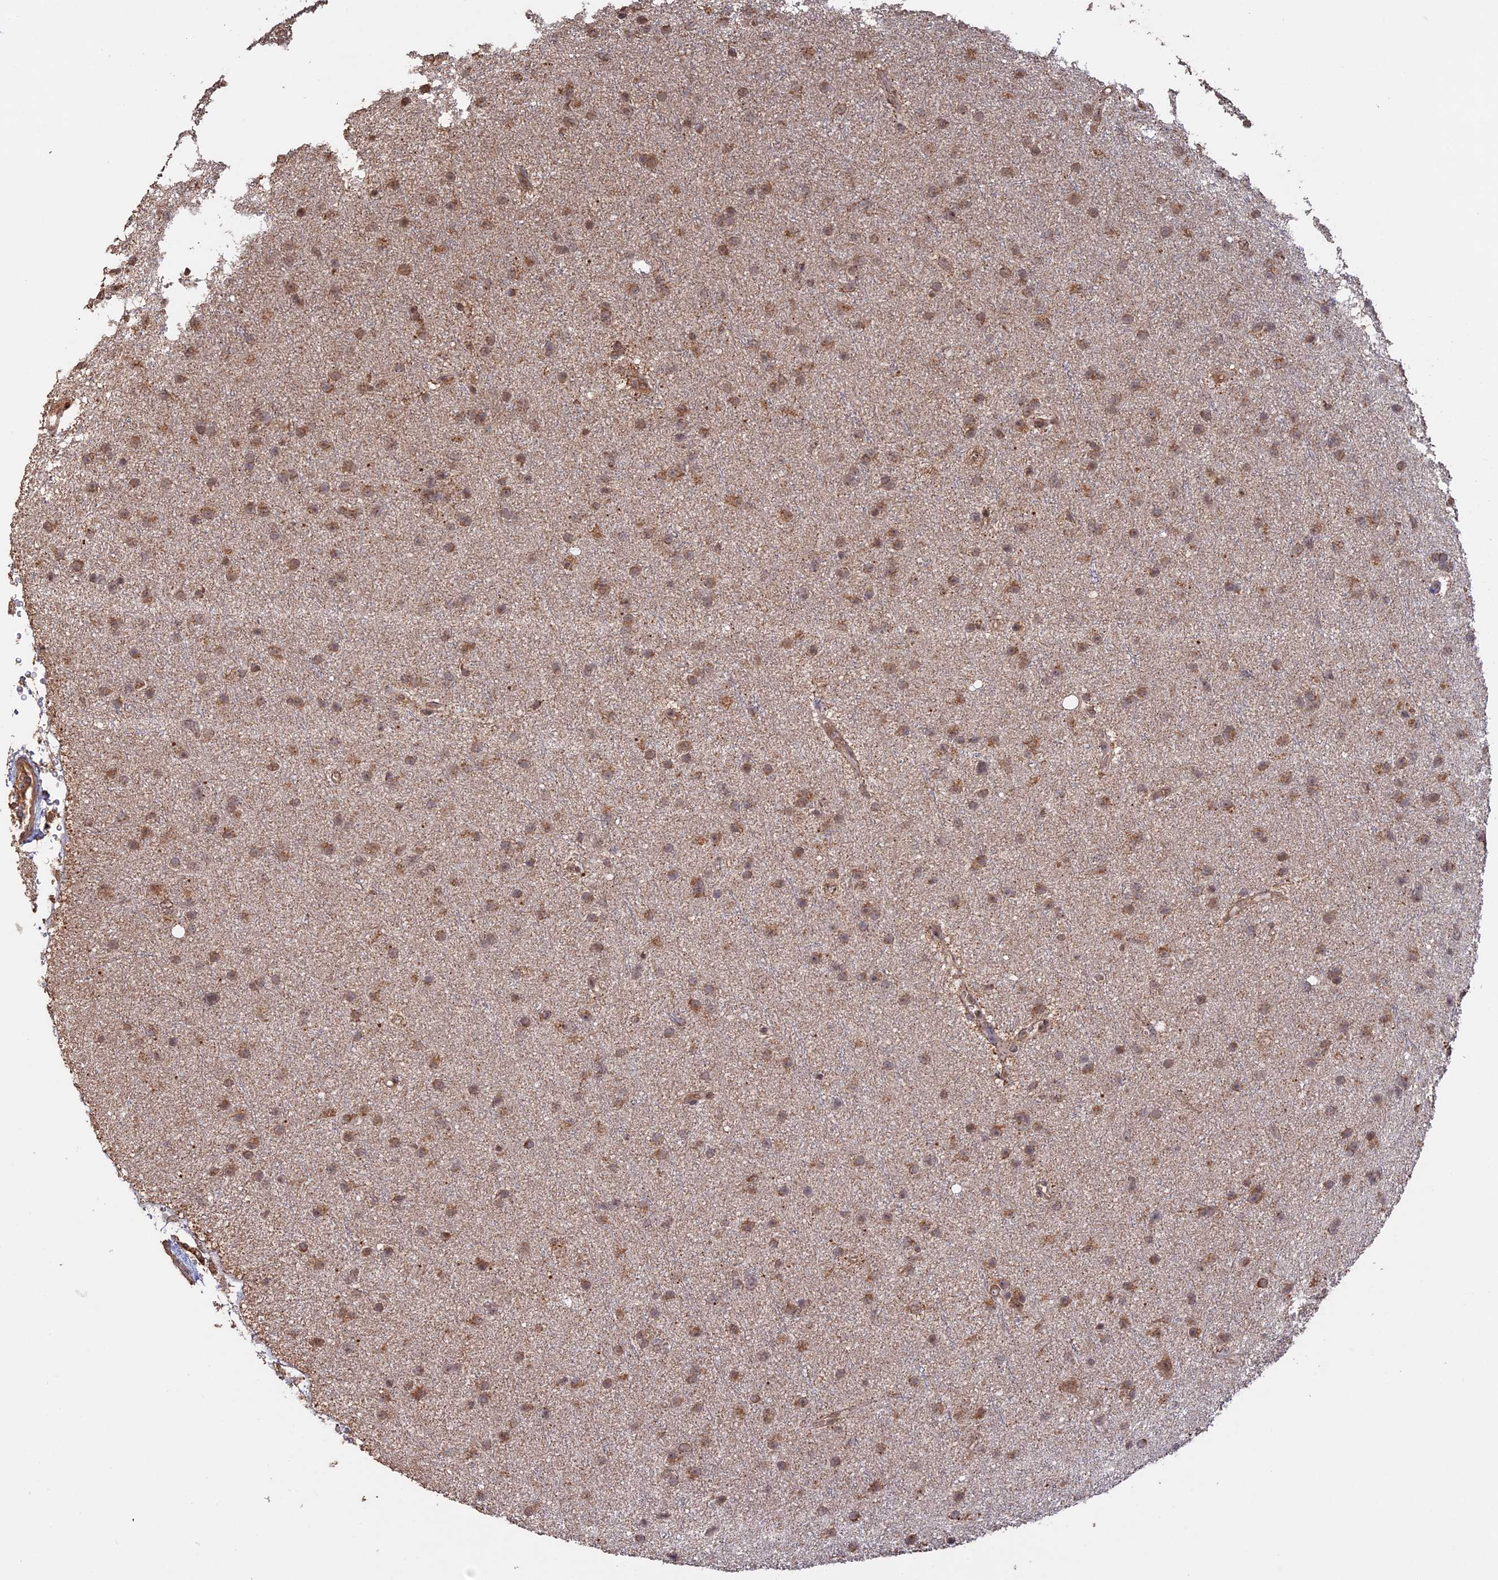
{"staining": {"intensity": "moderate", "quantity": ">75%", "location": "cytoplasmic/membranous"}, "tissue": "glioma", "cell_type": "Tumor cells", "image_type": "cancer", "snomed": [{"axis": "morphology", "description": "Glioma, malignant, Low grade"}, {"axis": "topography", "description": "Cerebral cortex"}], "caption": "A medium amount of moderate cytoplasmic/membranous positivity is seen in approximately >75% of tumor cells in glioma tissue. (DAB (3,3'-diaminobenzidine) IHC with brightfield microscopy, high magnification).", "gene": "FAM210B", "patient": {"sex": "female", "age": 39}}